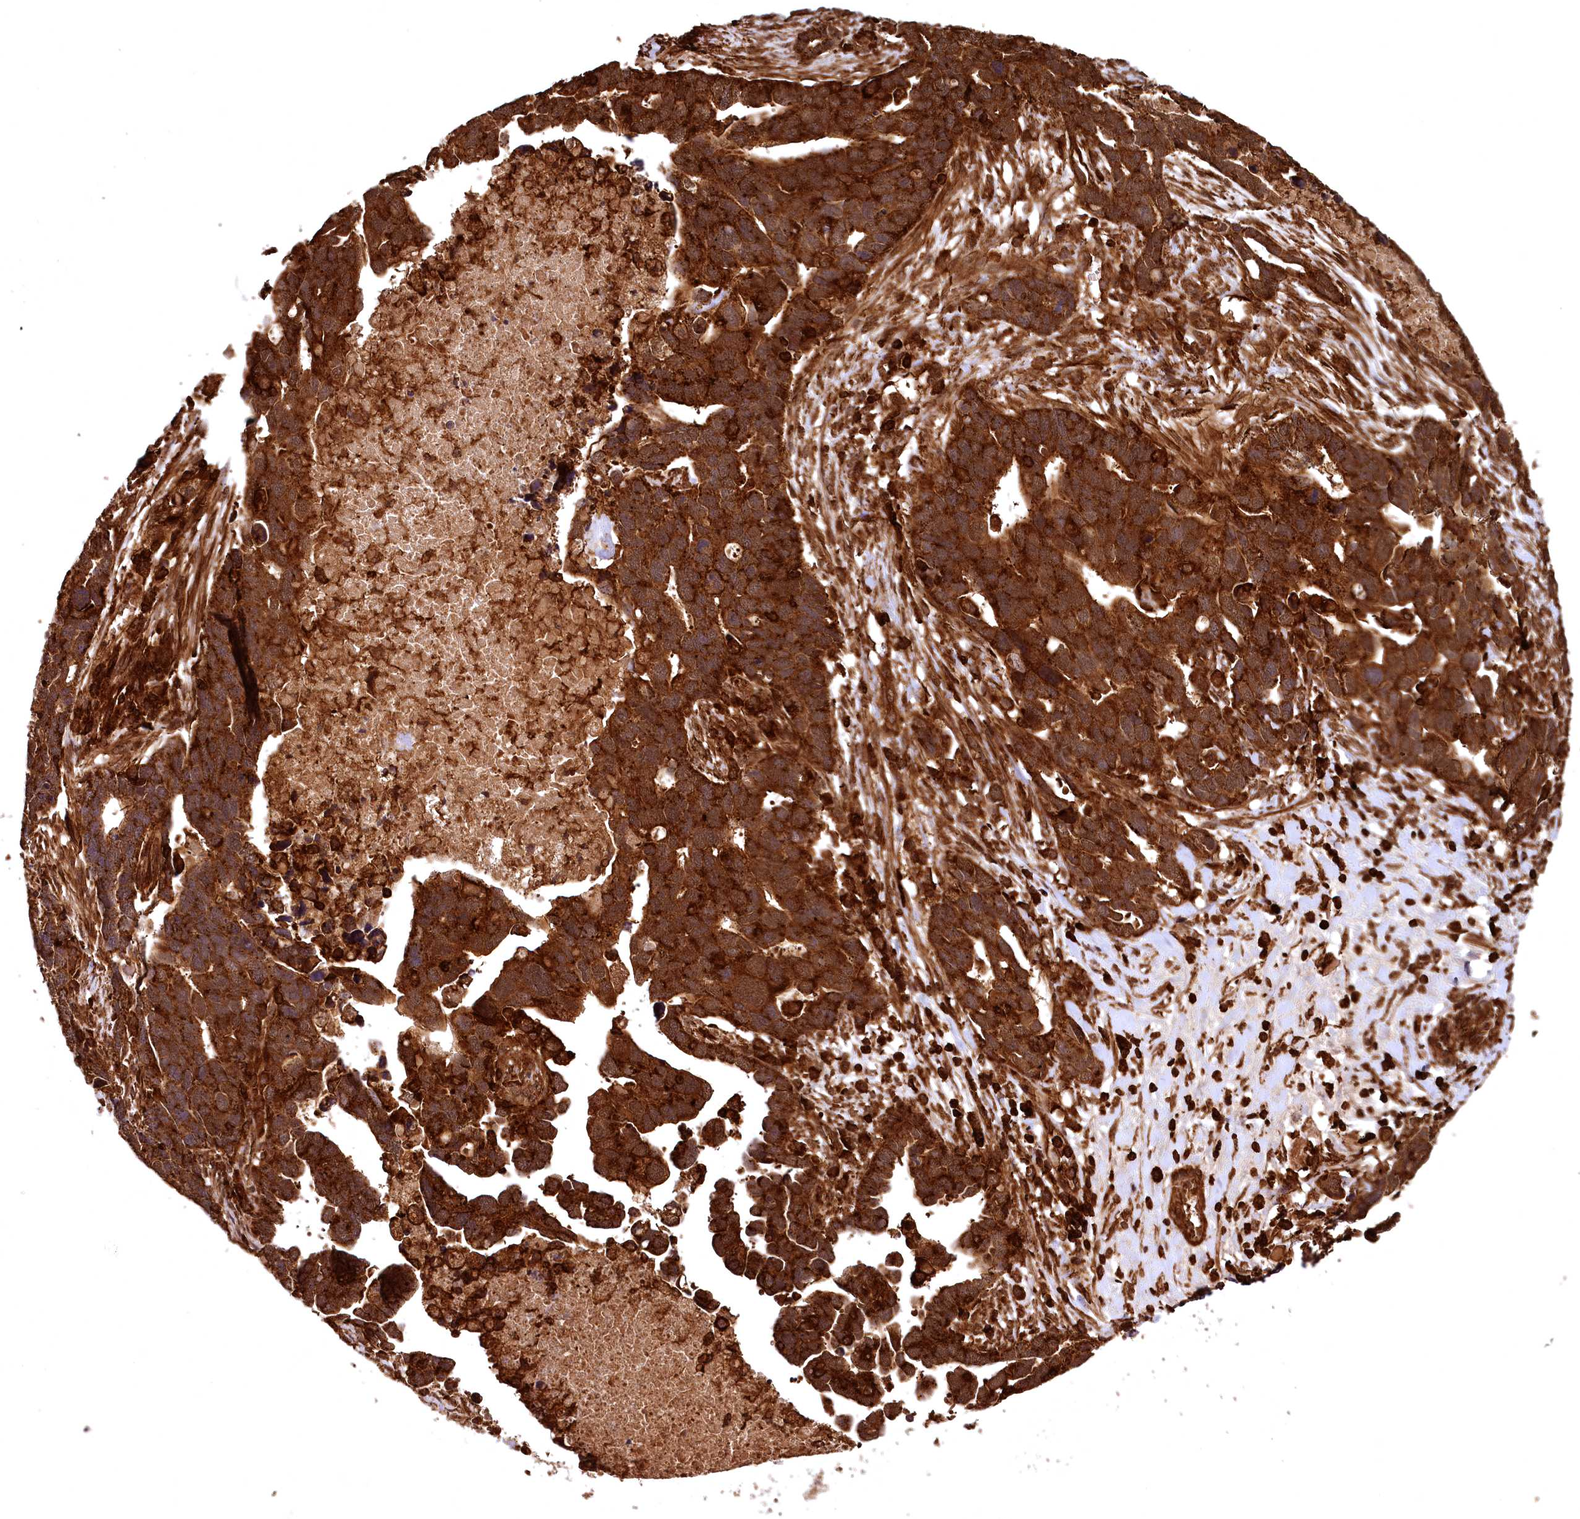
{"staining": {"intensity": "strong", "quantity": ">75%", "location": "cytoplasmic/membranous"}, "tissue": "ovarian cancer", "cell_type": "Tumor cells", "image_type": "cancer", "snomed": [{"axis": "morphology", "description": "Cystadenocarcinoma, serous, NOS"}, {"axis": "topography", "description": "Ovary"}], "caption": "IHC image of neoplastic tissue: serous cystadenocarcinoma (ovarian) stained using IHC reveals high levels of strong protein expression localized specifically in the cytoplasmic/membranous of tumor cells, appearing as a cytoplasmic/membranous brown color.", "gene": "STUB1", "patient": {"sex": "female", "age": 54}}